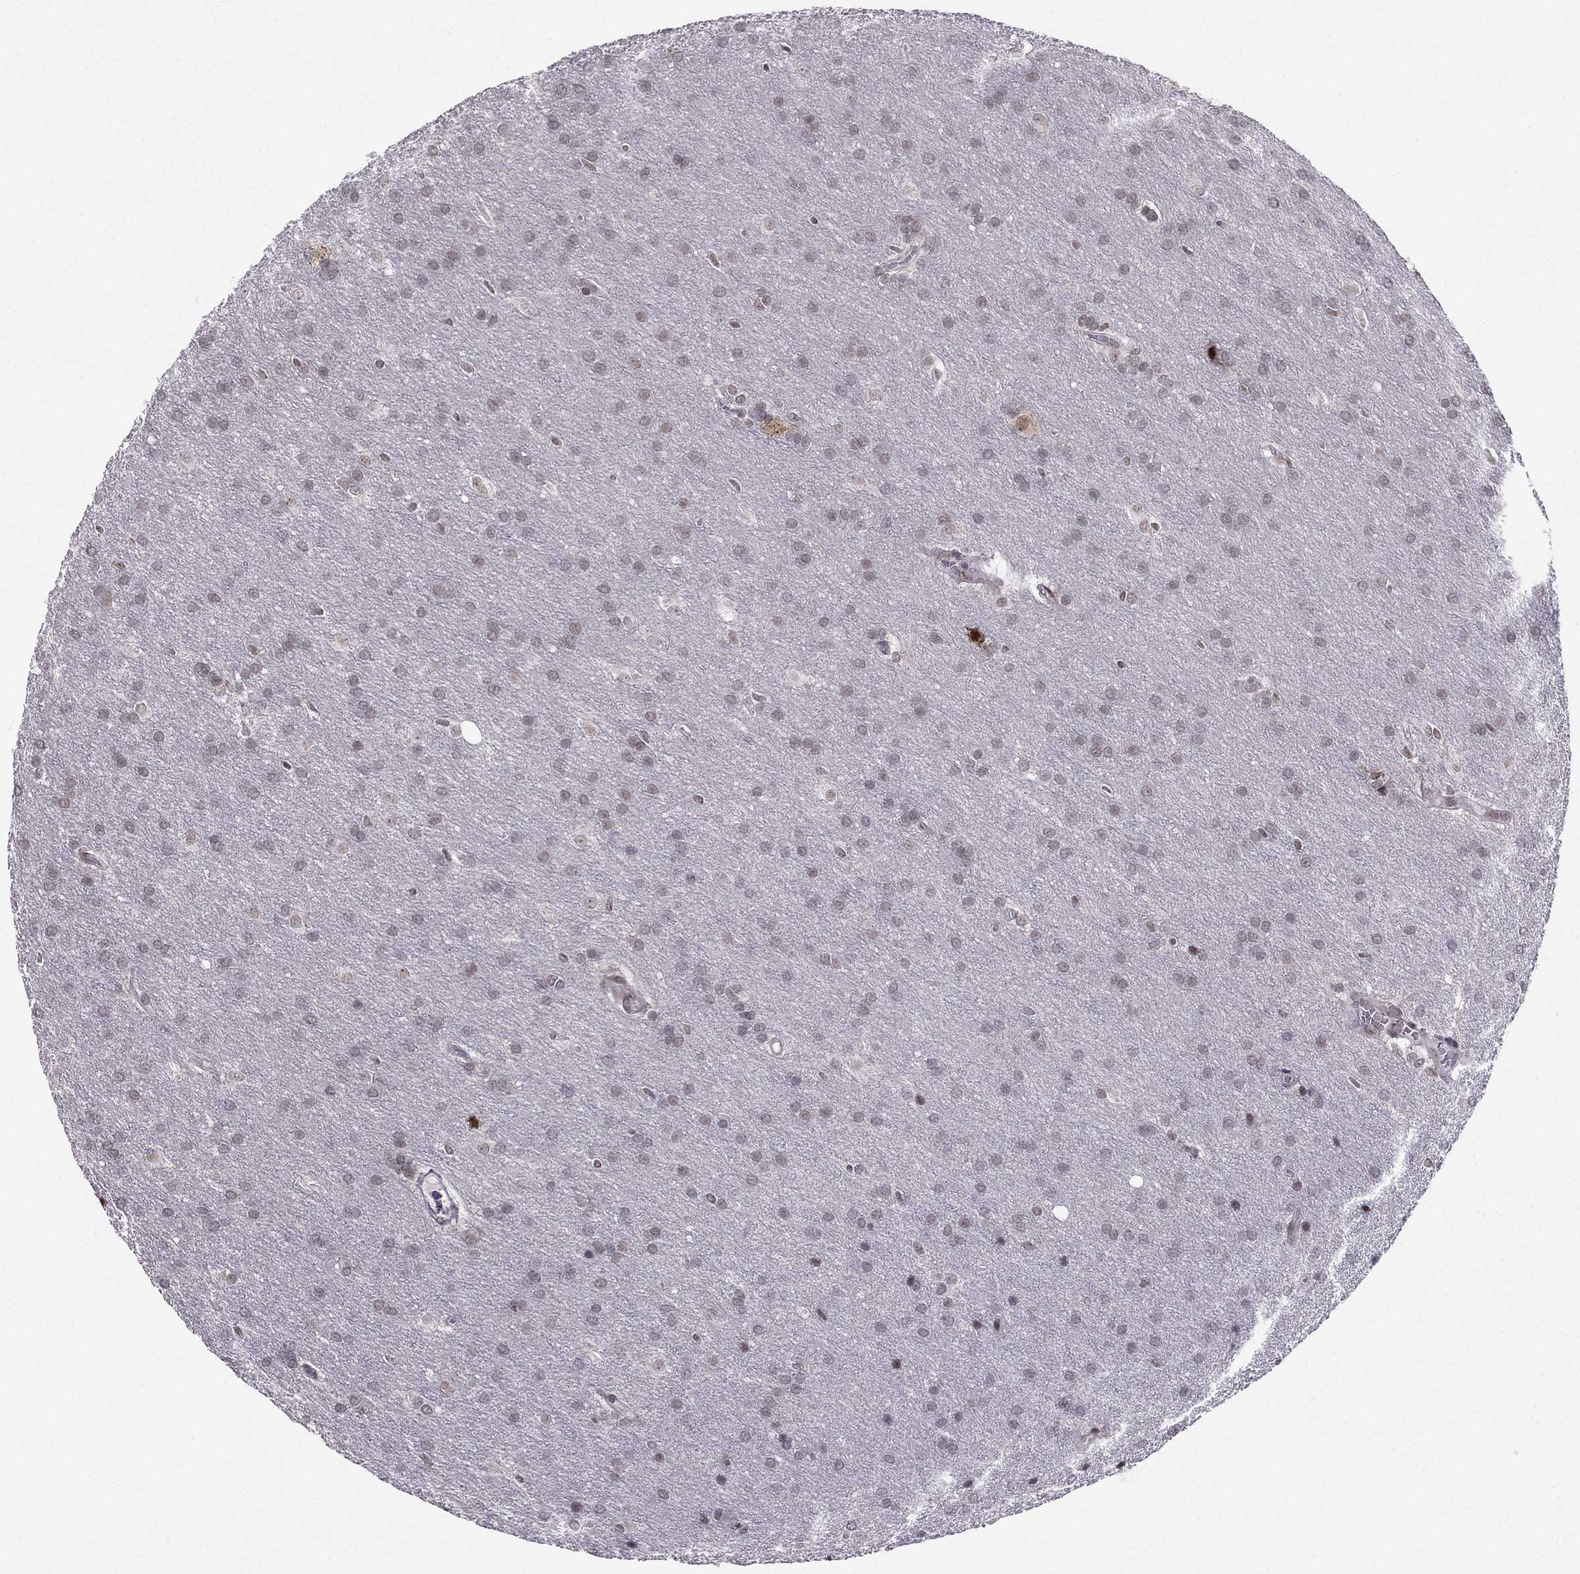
{"staining": {"intensity": "negative", "quantity": "none", "location": "none"}, "tissue": "glioma", "cell_type": "Tumor cells", "image_type": "cancer", "snomed": [{"axis": "morphology", "description": "Glioma, malignant, Low grade"}, {"axis": "topography", "description": "Brain"}], "caption": "DAB (3,3'-diaminobenzidine) immunohistochemical staining of human malignant glioma (low-grade) demonstrates no significant expression in tumor cells.", "gene": "RPRD2", "patient": {"sex": "female", "age": 32}}